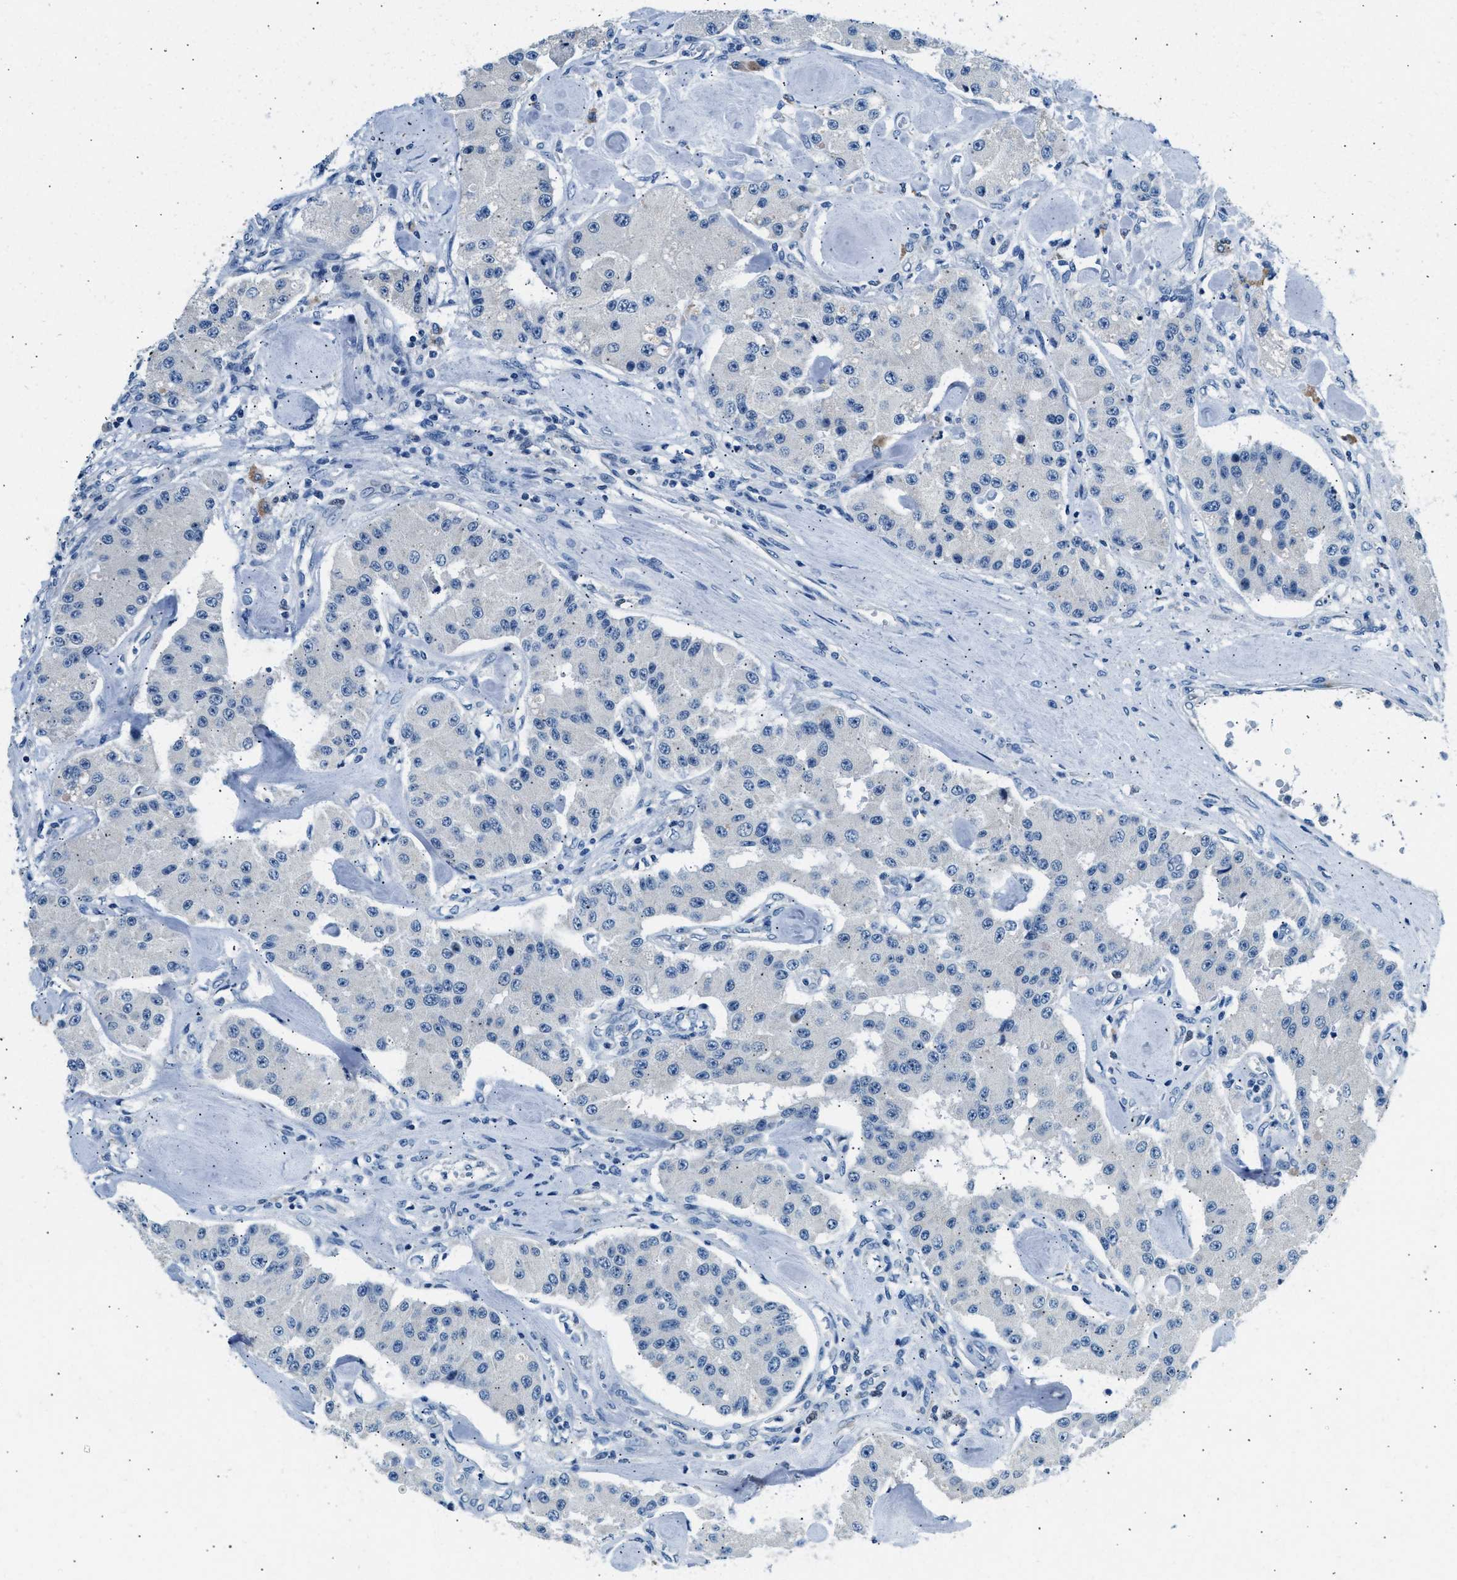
{"staining": {"intensity": "negative", "quantity": "none", "location": "none"}, "tissue": "carcinoid", "cell_type": "Tumor cells", "image_type": "cancer", "snomed": [{"axis": "morphology", "description": "Carcinoid, malignant, NOS"}, {"axis": "topography", "description": "Pancreas"}], "caption": "DAB immunohistochemical staining of carcinoid displays no significant expression in tumor cells. The staining was performed using DAB (3,3'-diaminobenzidine) to visualize the protein expression in brown, while the nuclei were stained in blue with hematoxylin (Magnification: 20x).", "gene": "CLDN18", "patient": {"sex": "male", "age": 41}}